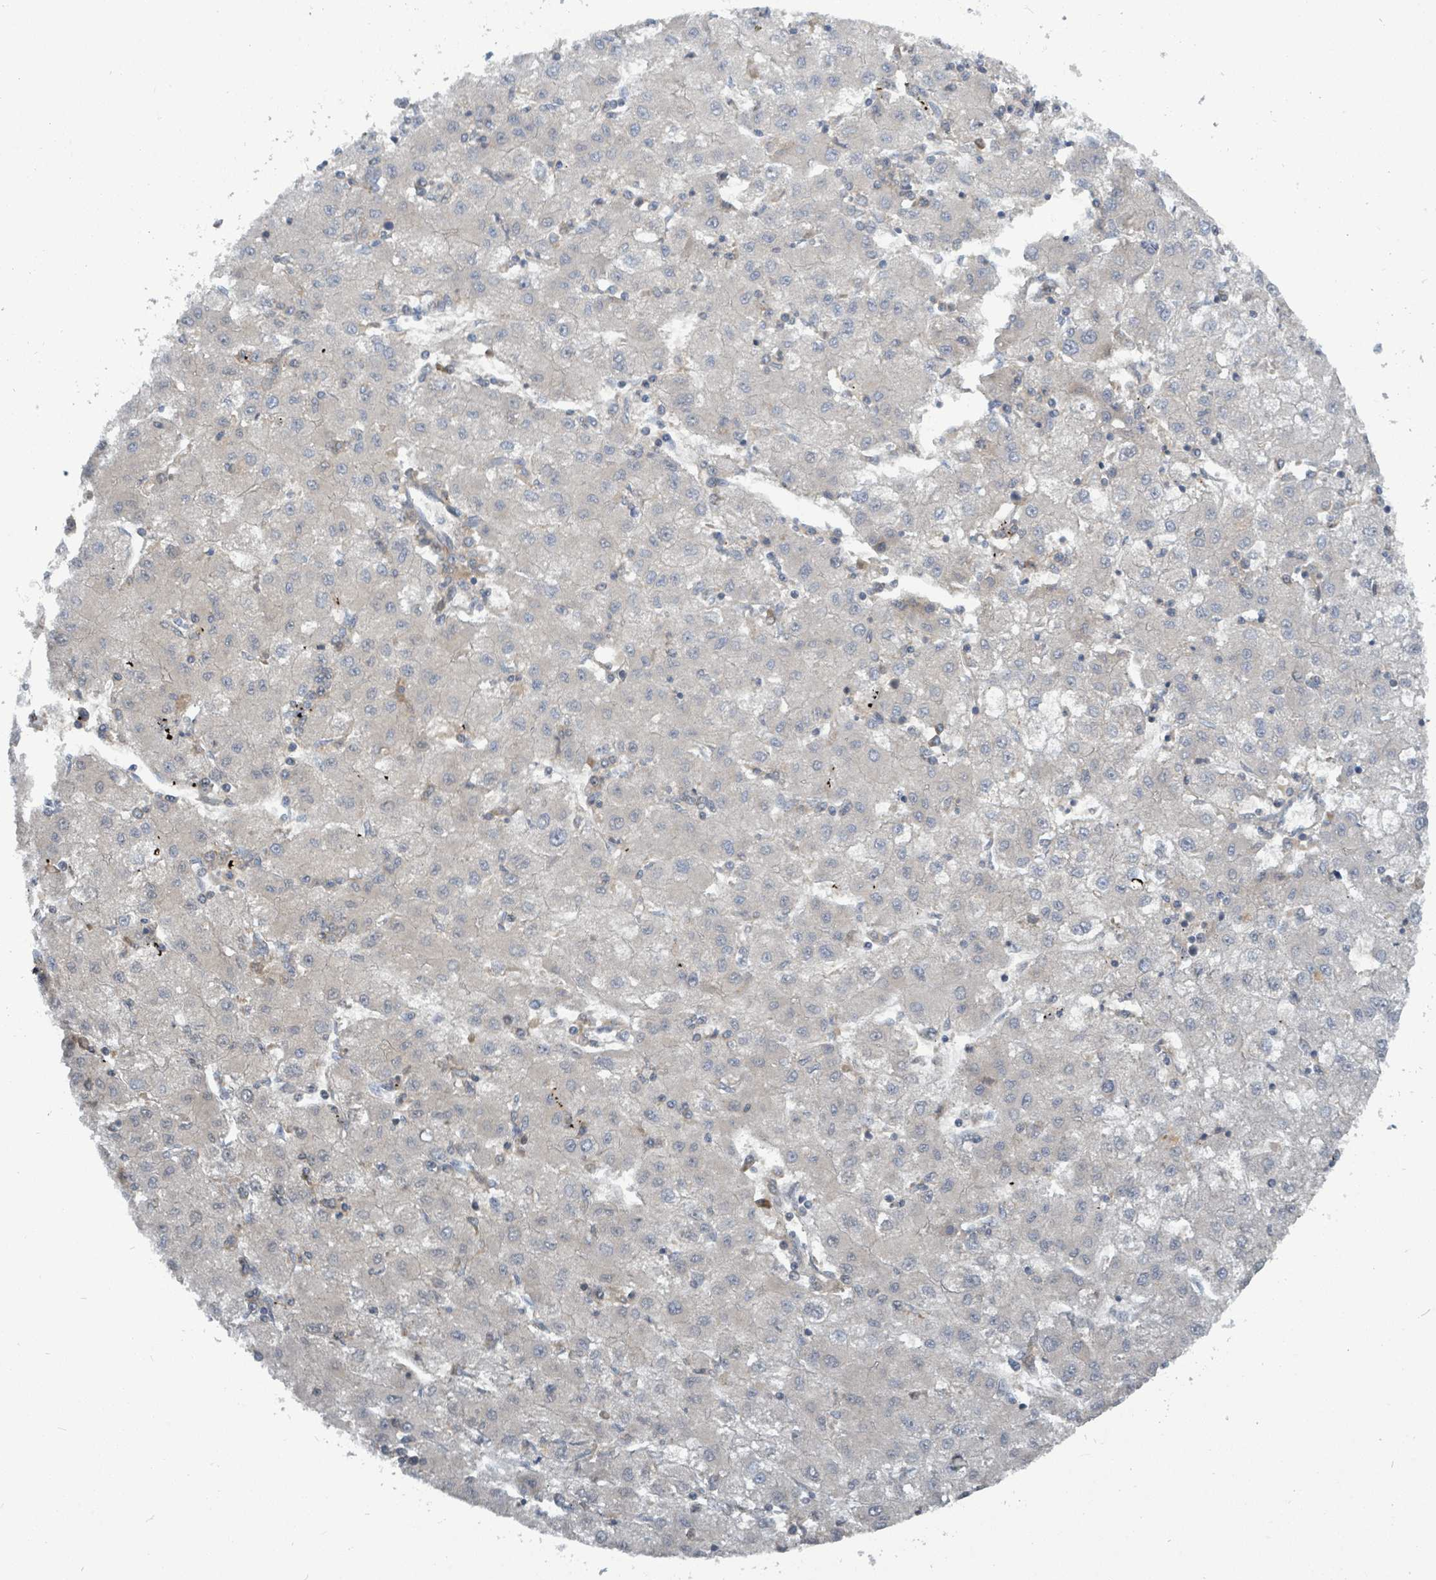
{"staining": {"intensity": "weak", "quantity": "<25%", "location": "cytoplasmic/membranous"}, "tissue": "liver cancer", "cell_type": "Tumor cells", "image_type": "cancer", "snomed": [{"axis": "morphology", "description": "Carcinoma, Hepatocellular, NOS"}, {"axis": "topography", "description": "Liver"}], "caption": "High power microscopy histopathology image of an IHC photomicrograph of liver cancer, revealing no significant positivity in tumor cells.", "gene": "SLC25A23", "patient": {"sex": "male", "age": 72}}